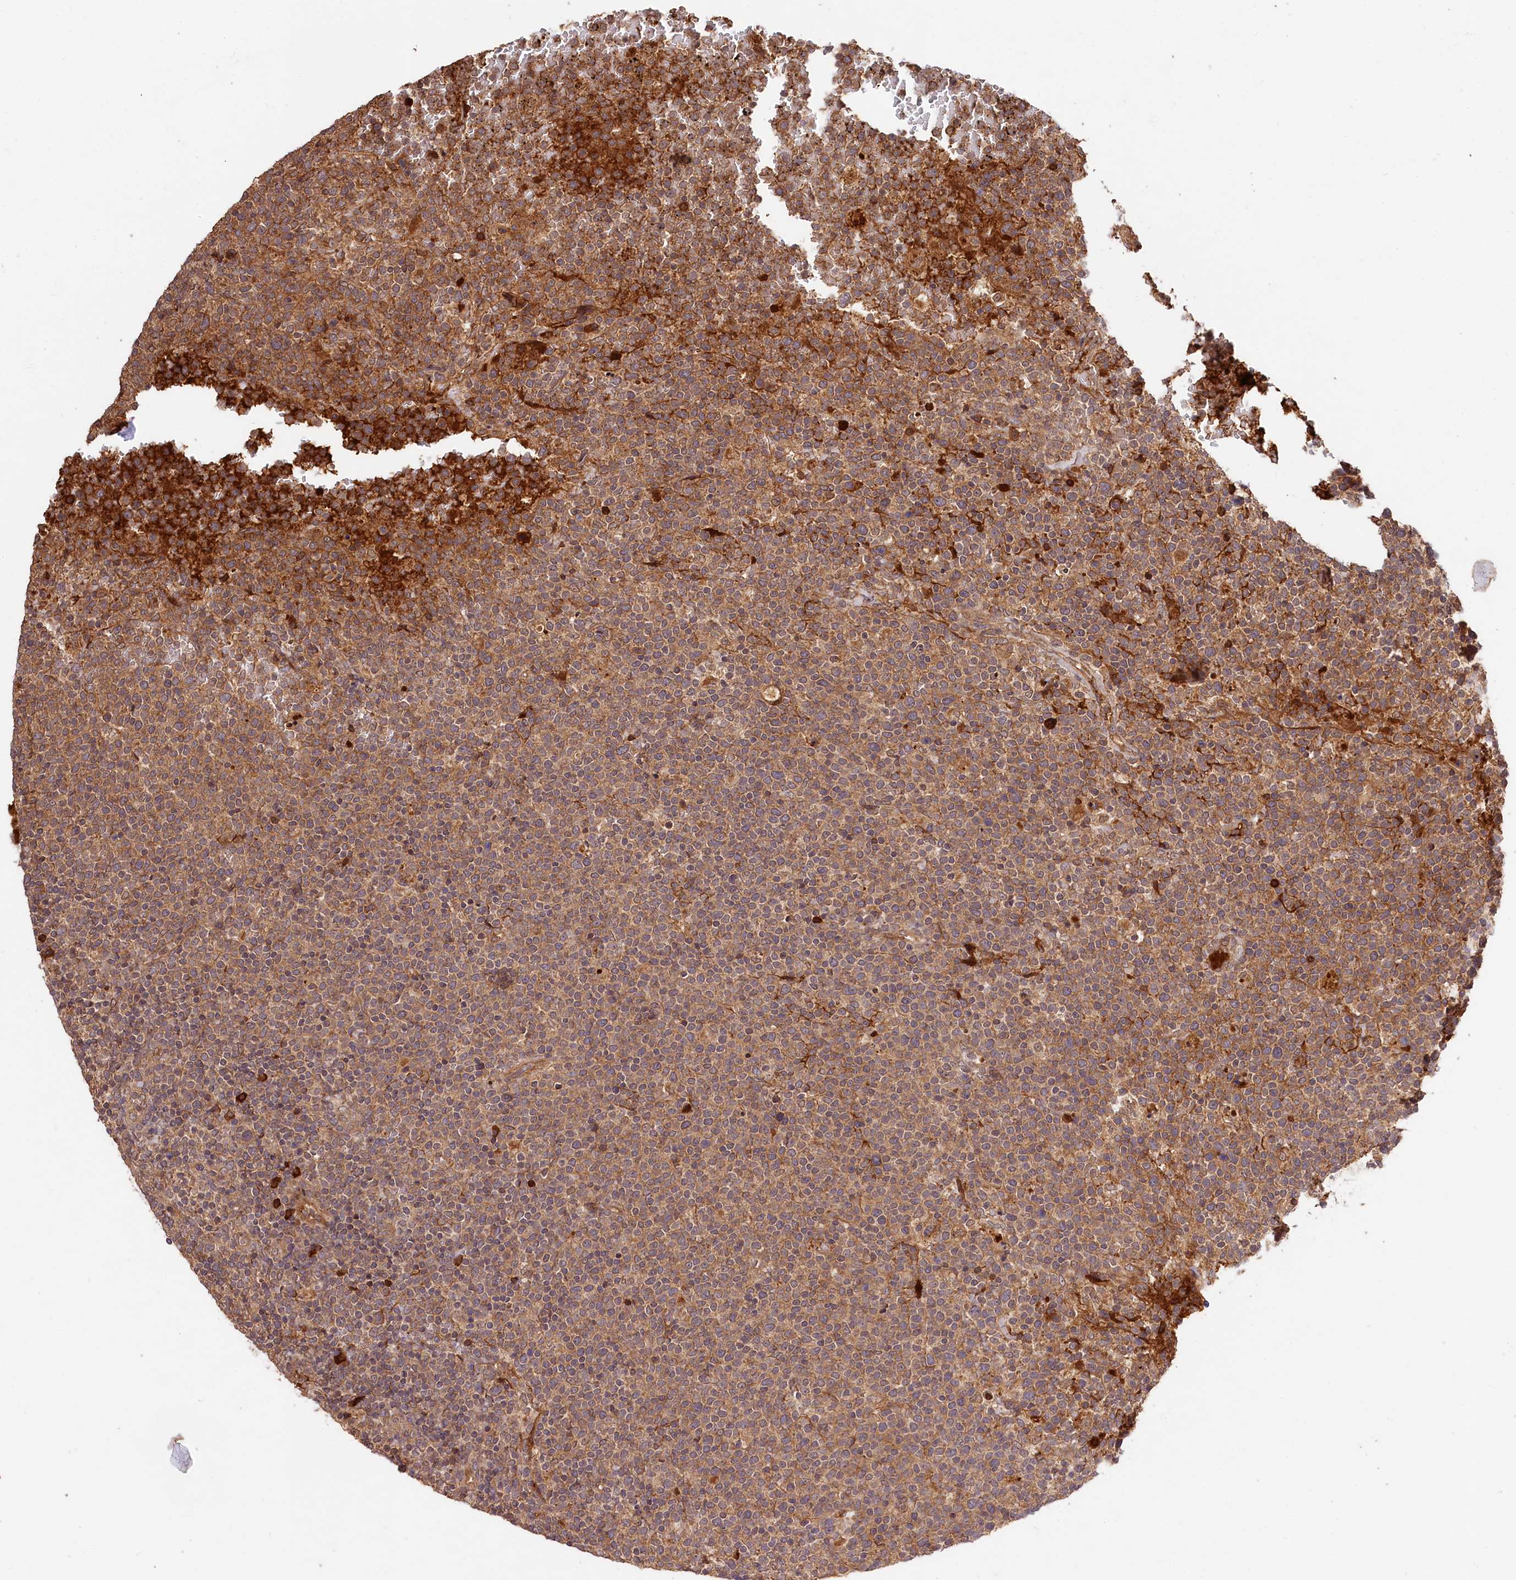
{"staining": {"intensity": "moderate", "quantity": ">75%", "location": "cytoplasmic/membranous"}, "tissue": "lymphoma", "cell_type": "Tumor cells", "image_type": "cancer", "snomed": [{"axis": "morphology", "description": "Malignant lymphoma, non-Hodgkin's type, High grade"}, {"axis": "topography", "description": "Lymph node"}], "caption": "Brown immunohistochemical staining in human malignant lymphoma, non-Hodgkin's type (high-grade) shows moderate cytoplasmic/membranous expression in about >75% of tumor cells.", "gene": "MCF2L2", "patient": {"sex": "male", "age": 61}}